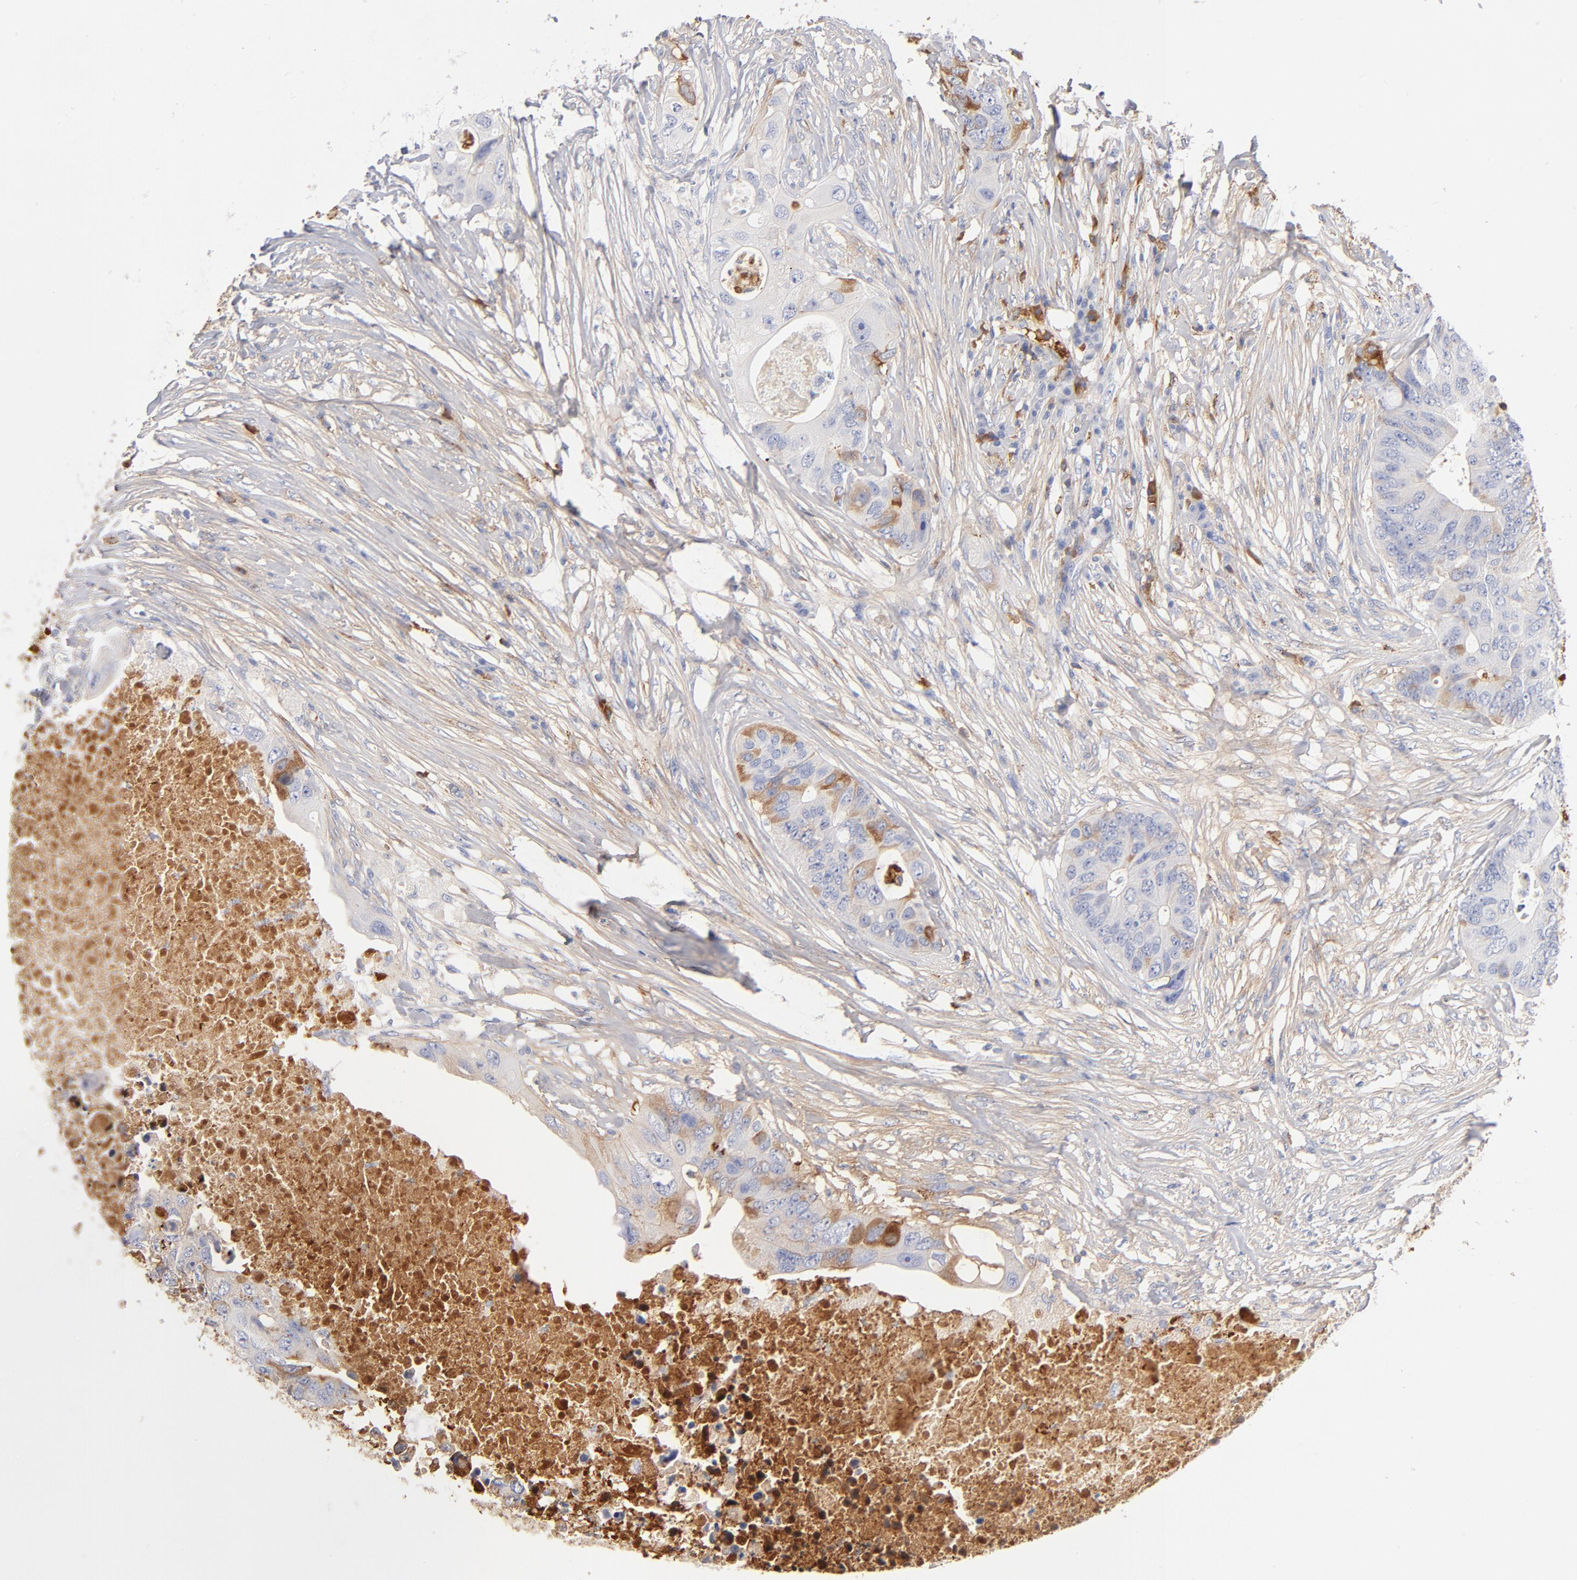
{"staining": {"intensity": "negative", "quantity": "none", "location": "none"}, "tissue": "colorectal cancer", "cell_type": "Tumor cells", "image_type": "cancer", "snomed": [{"axis": "morphology", "description": "Adenocarcinoma, NOS"}, {"axis": "topography", "description": "Colon"}], "caption": "Immunohistochemistry (IHC) image of neoplastic tissue: colorectal cancer (adenocarcinoma) stained with DAB exhibits no significant protein expression in tumor cells.", "gene": "C3", "patient": {"sex": "male", "age": 71}}